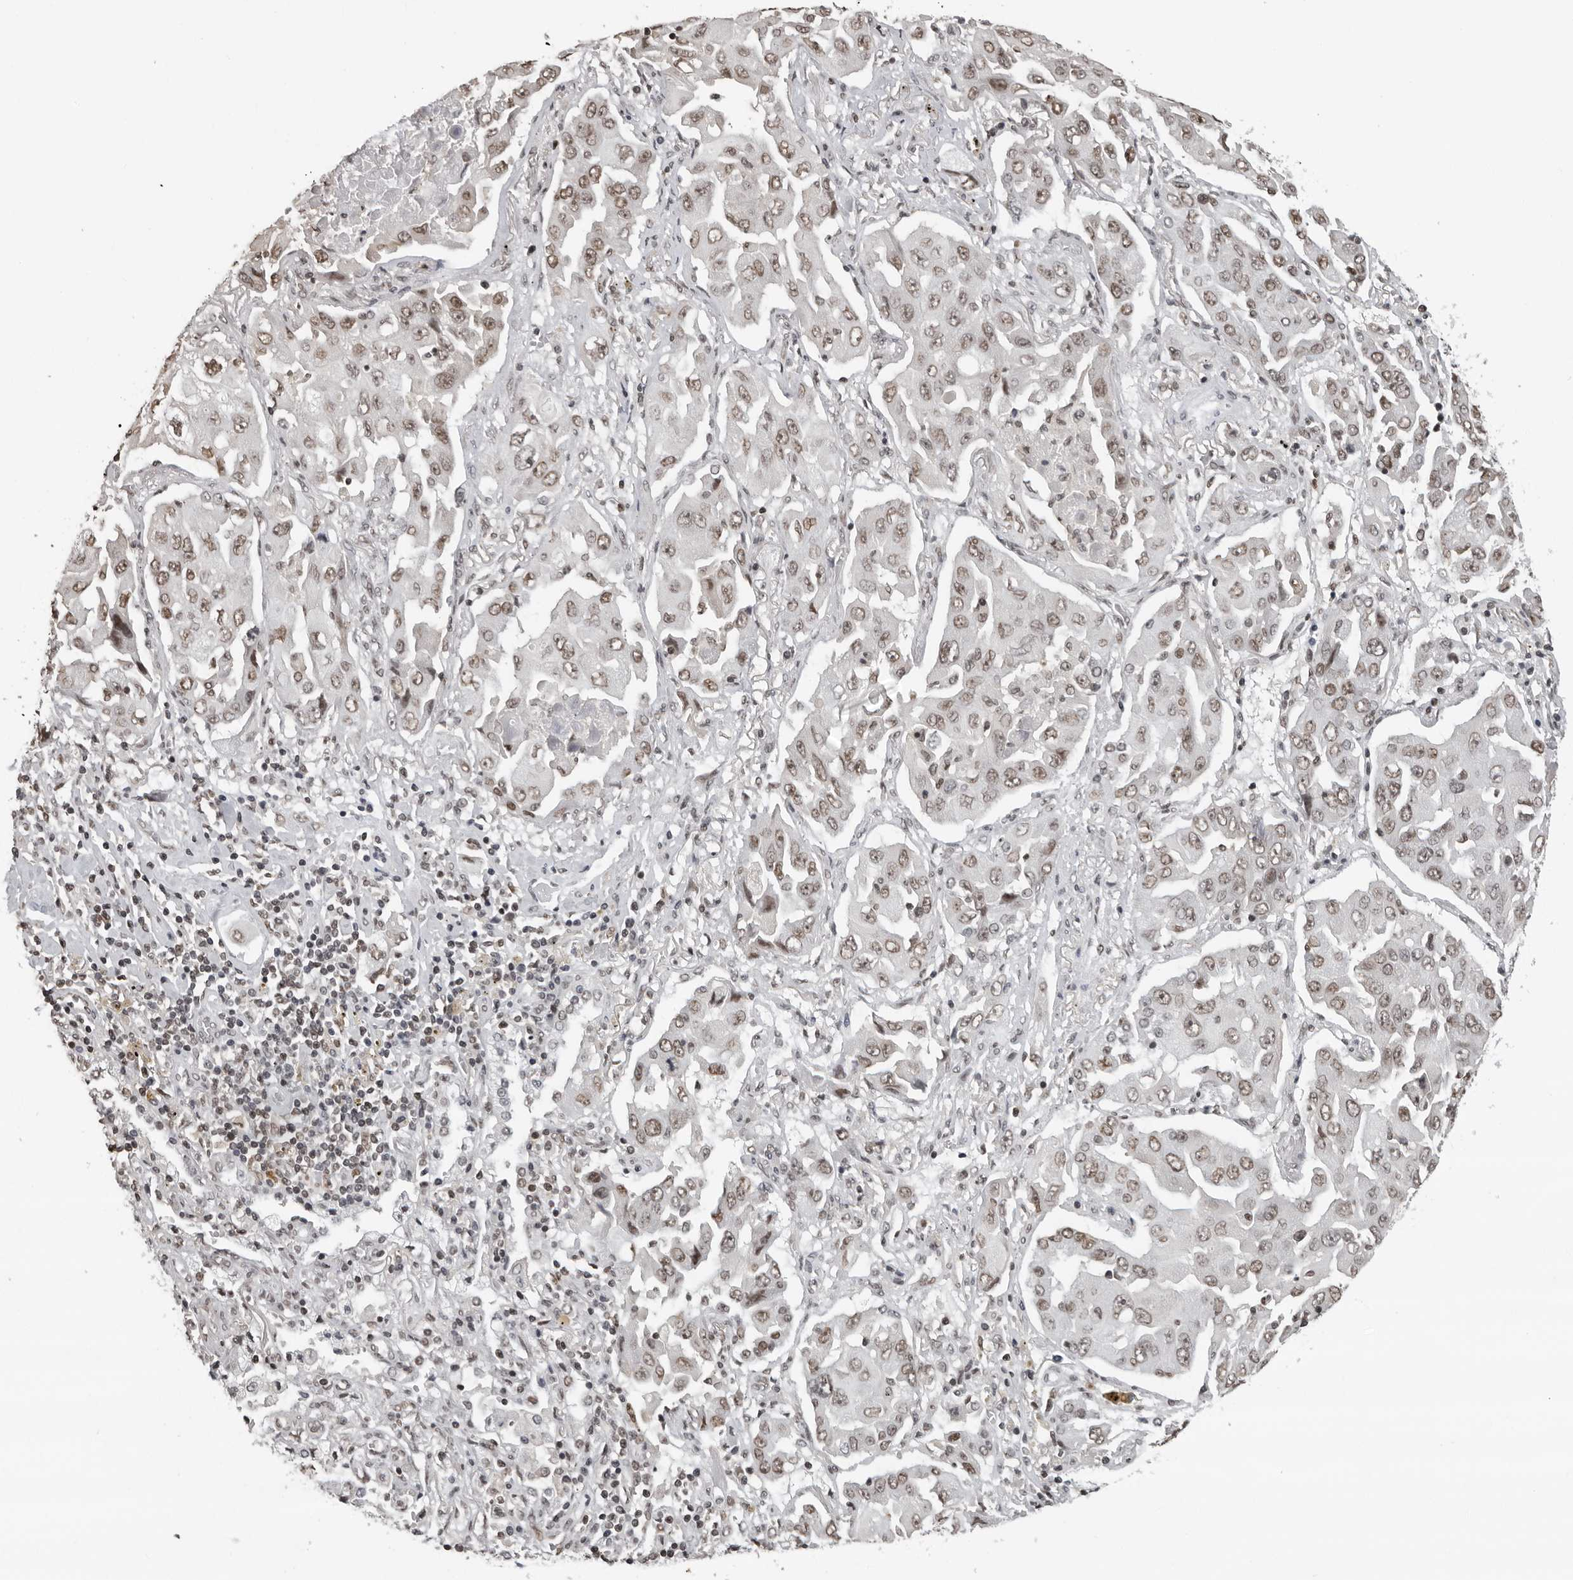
{"staining": {"intensity": "weak", "quantity": ">75%", "location": "nuclear"}, "tissue": "lung cancer", "cell_type": "Tumor cells", "image_type": "cancer", "snomed": [{"axis": "morphology", "description": "Adenocarcinoma, NOS"}, {"axis": "topography", "description": "Lung"}], "caption": "Protein staining of lung cancer (adenocarcinoma) tissue displays weak nuclear staining in about >75% of tumor cells.", "gene": "ORC1", "patient": {"sex": "female", "age": 65}}